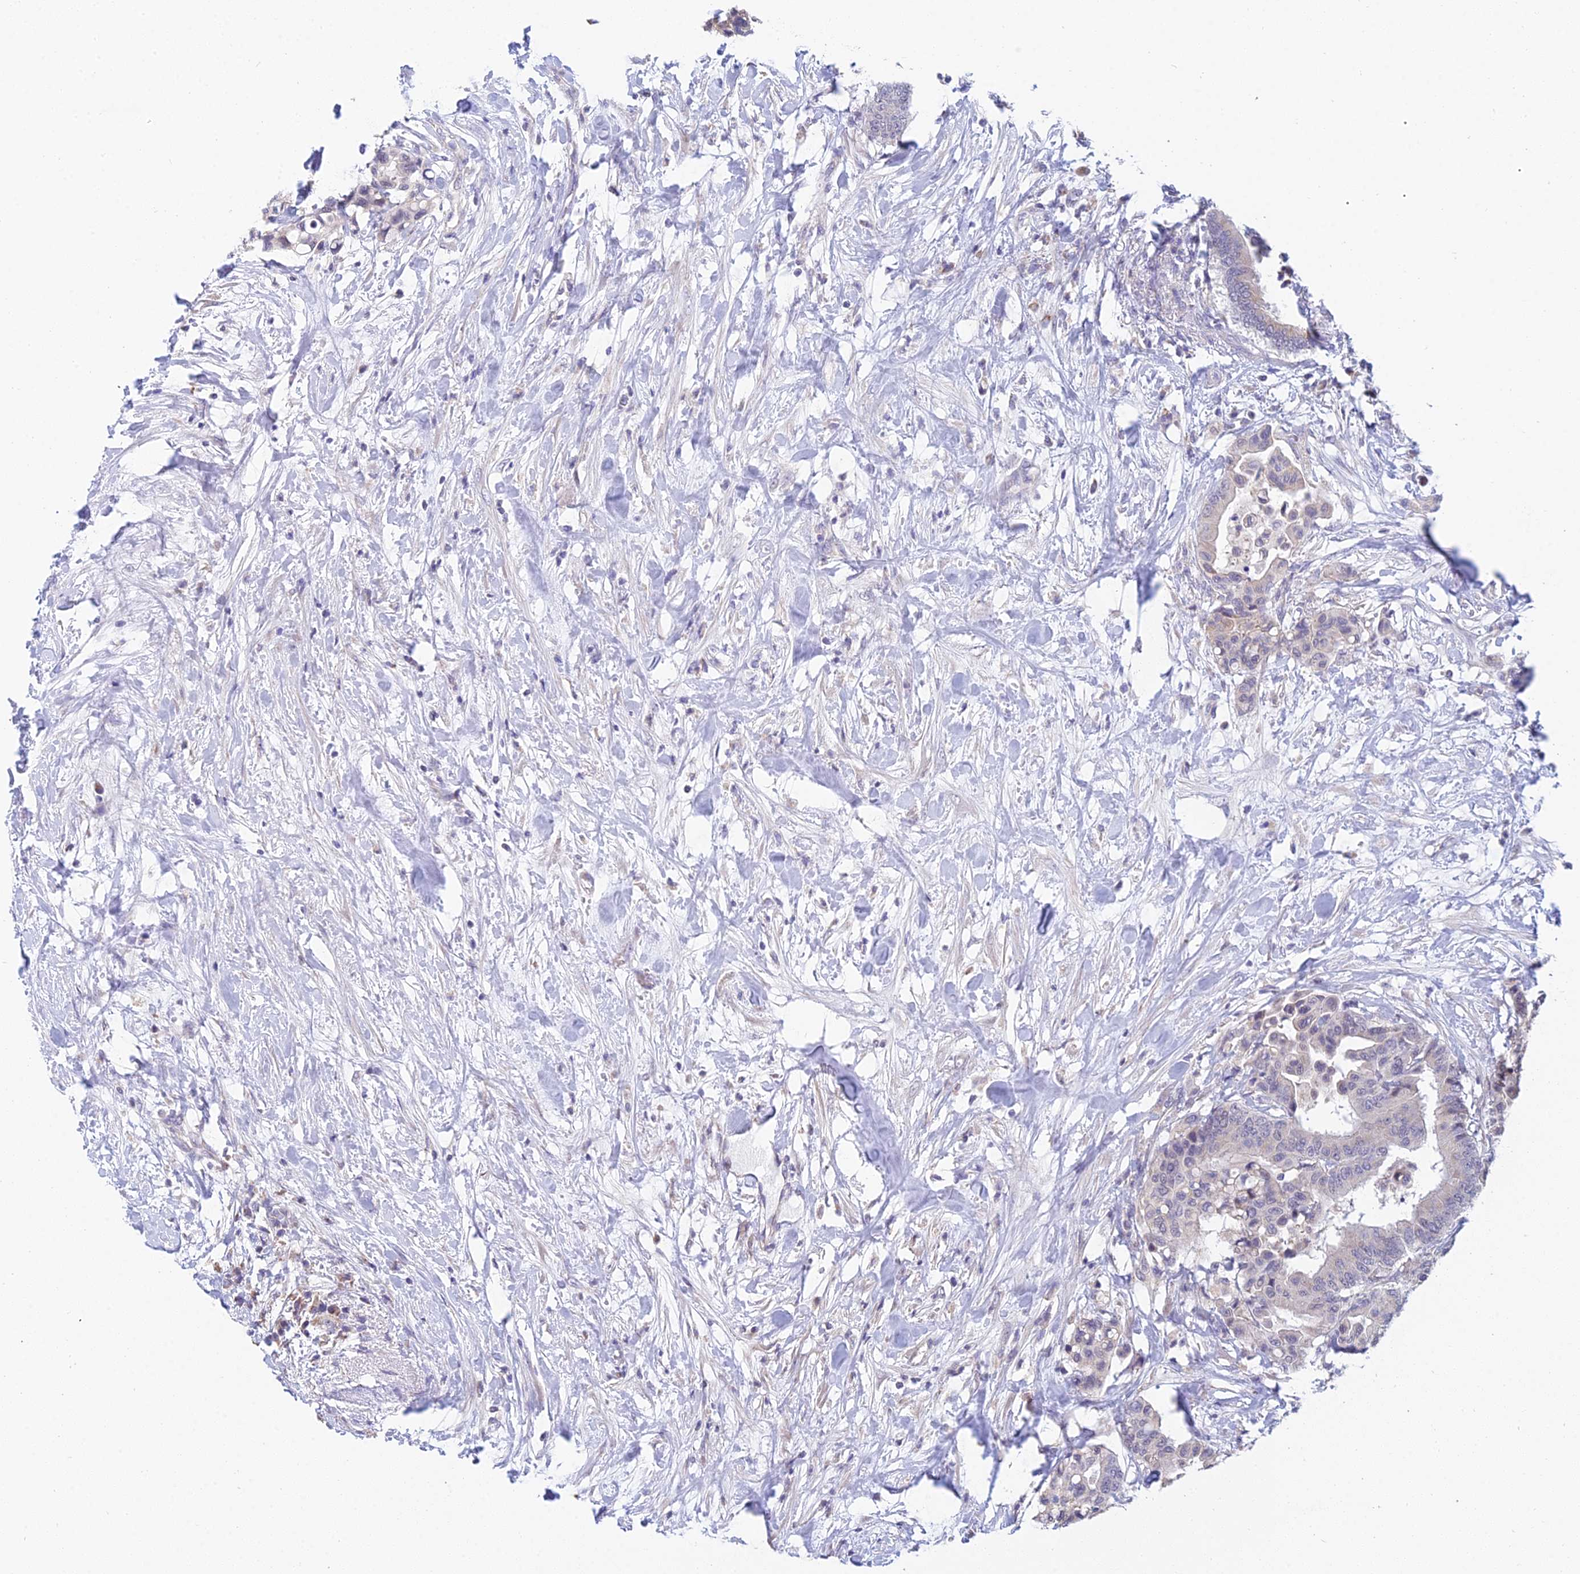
{"staining": {"intensity": "weak", "quantity": "<25%", "location": "cytoplasmic/membranous"}, "tissue": "colorectal cancer", "cell_type": "Tumor cells", "image_type": "cancer", "snomed": [{"axis": "morphology", "description": "Normal tissue, NOS"}, {"axis": "morphology", "description": "Adenocarcinoma, NOS"}, {"axis": "topography", "description": "Colon"}], "caption": "The immunohistochemistry micrograph has no significant staining in tumor cells of adenocarcinoma (colorectal) tissue. (DAB (3,3'-diaminobenzidine) immunohistochemistry, high magnification).", "gene": "CFAP206", "patient": {"sex": "male", "age": 82}}